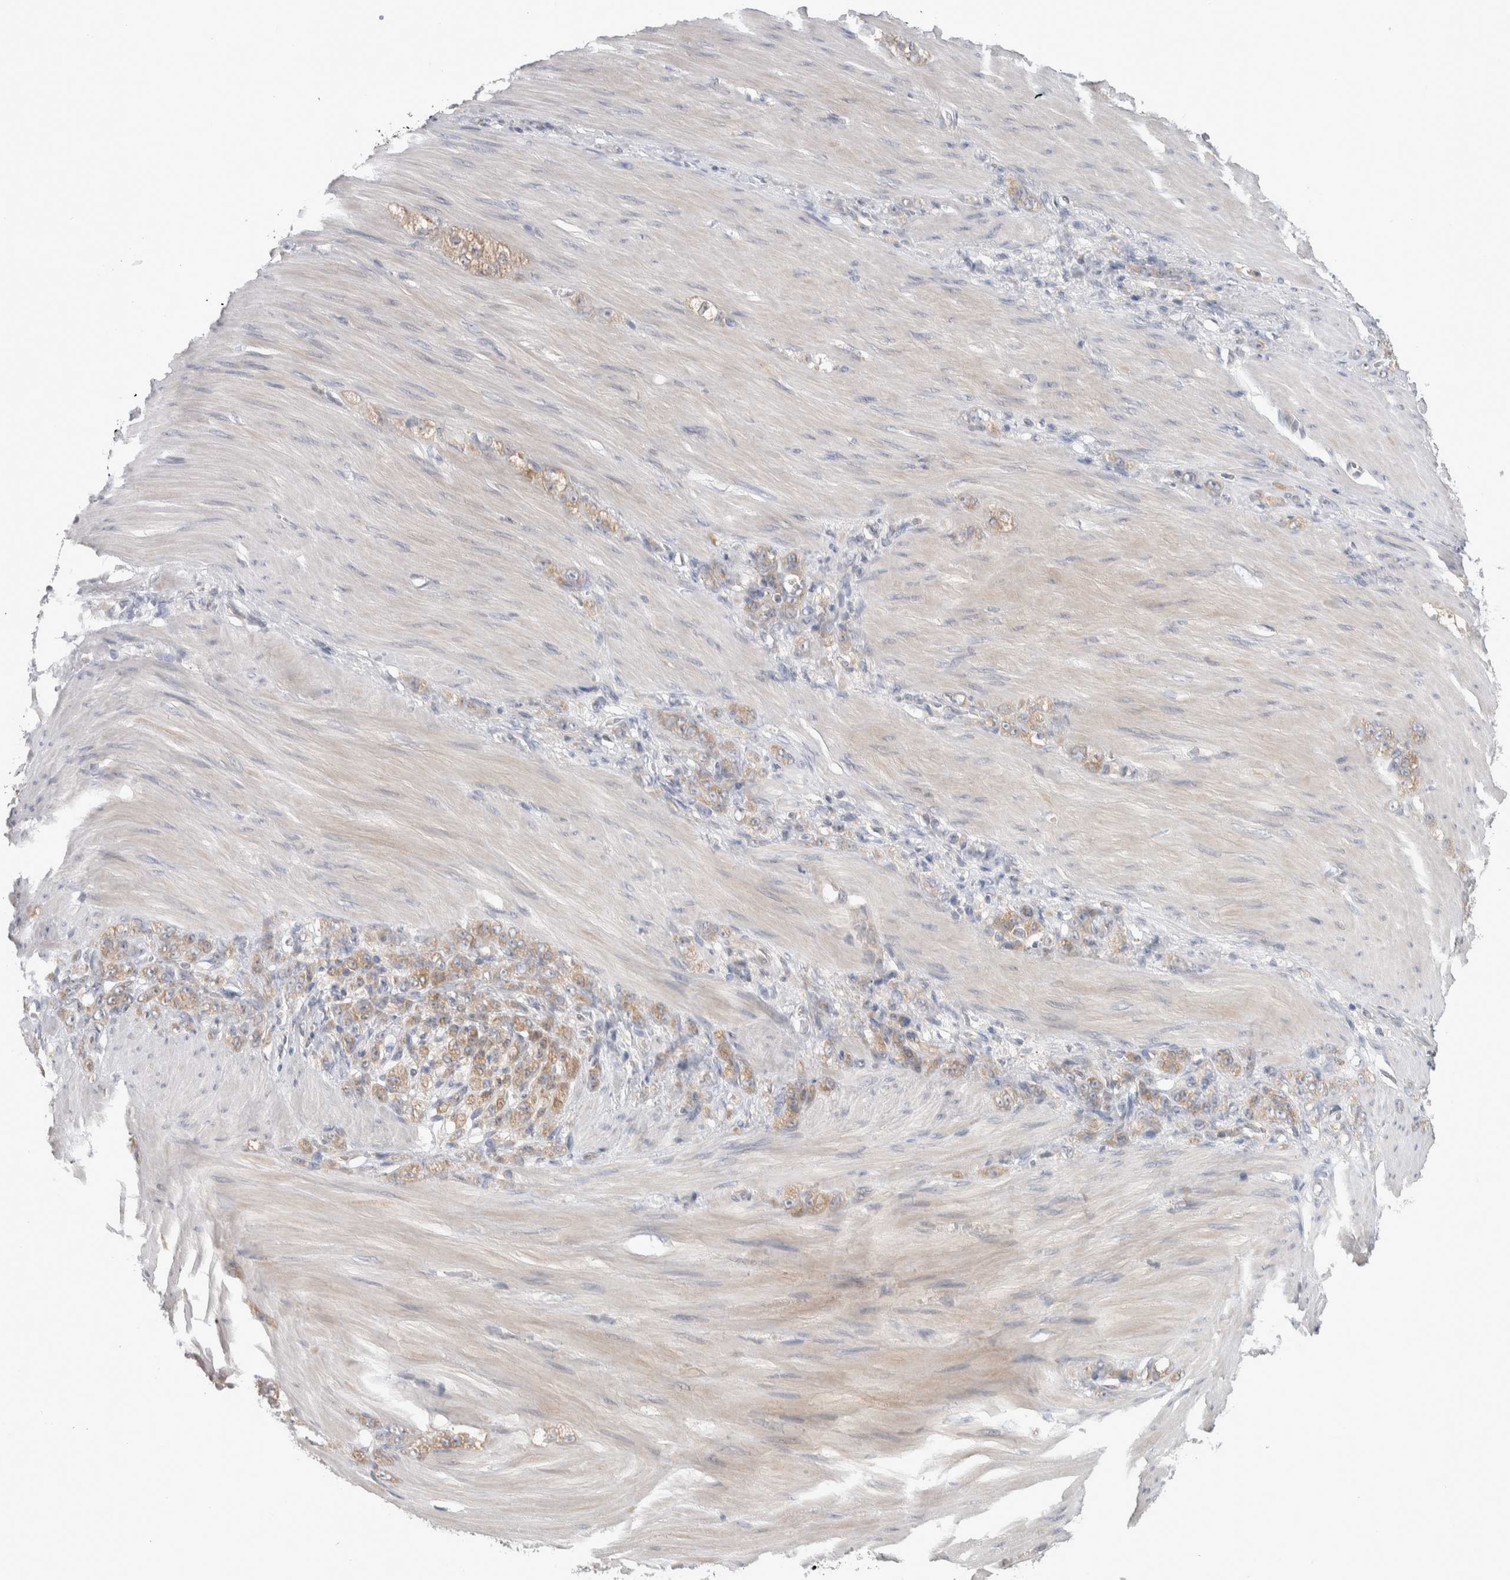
{"staining": {"intensity": "weak", "quantity": ">75%", "location": "cytoplasmic/membranous"}, "tissue": "stomach cancer", "cell_type": "Tumor cells", "image_type": "cancer", "snomed": [{"axis": "morphology", "description": "Normal tissue, NOS"}, {"axis": "morphology", "description": "Adenocarcinoma, NOS"}, {"axis": "topography", "description": "Stomach"}], "caption": "Stomach cancer was stained to show a protein in brown. There is low levels of weak cytoplasmic/membranous expression in about >75% of tumor cells.", "gene": "HTATIP2", "patient": {"sex": "male", "age": 82}}